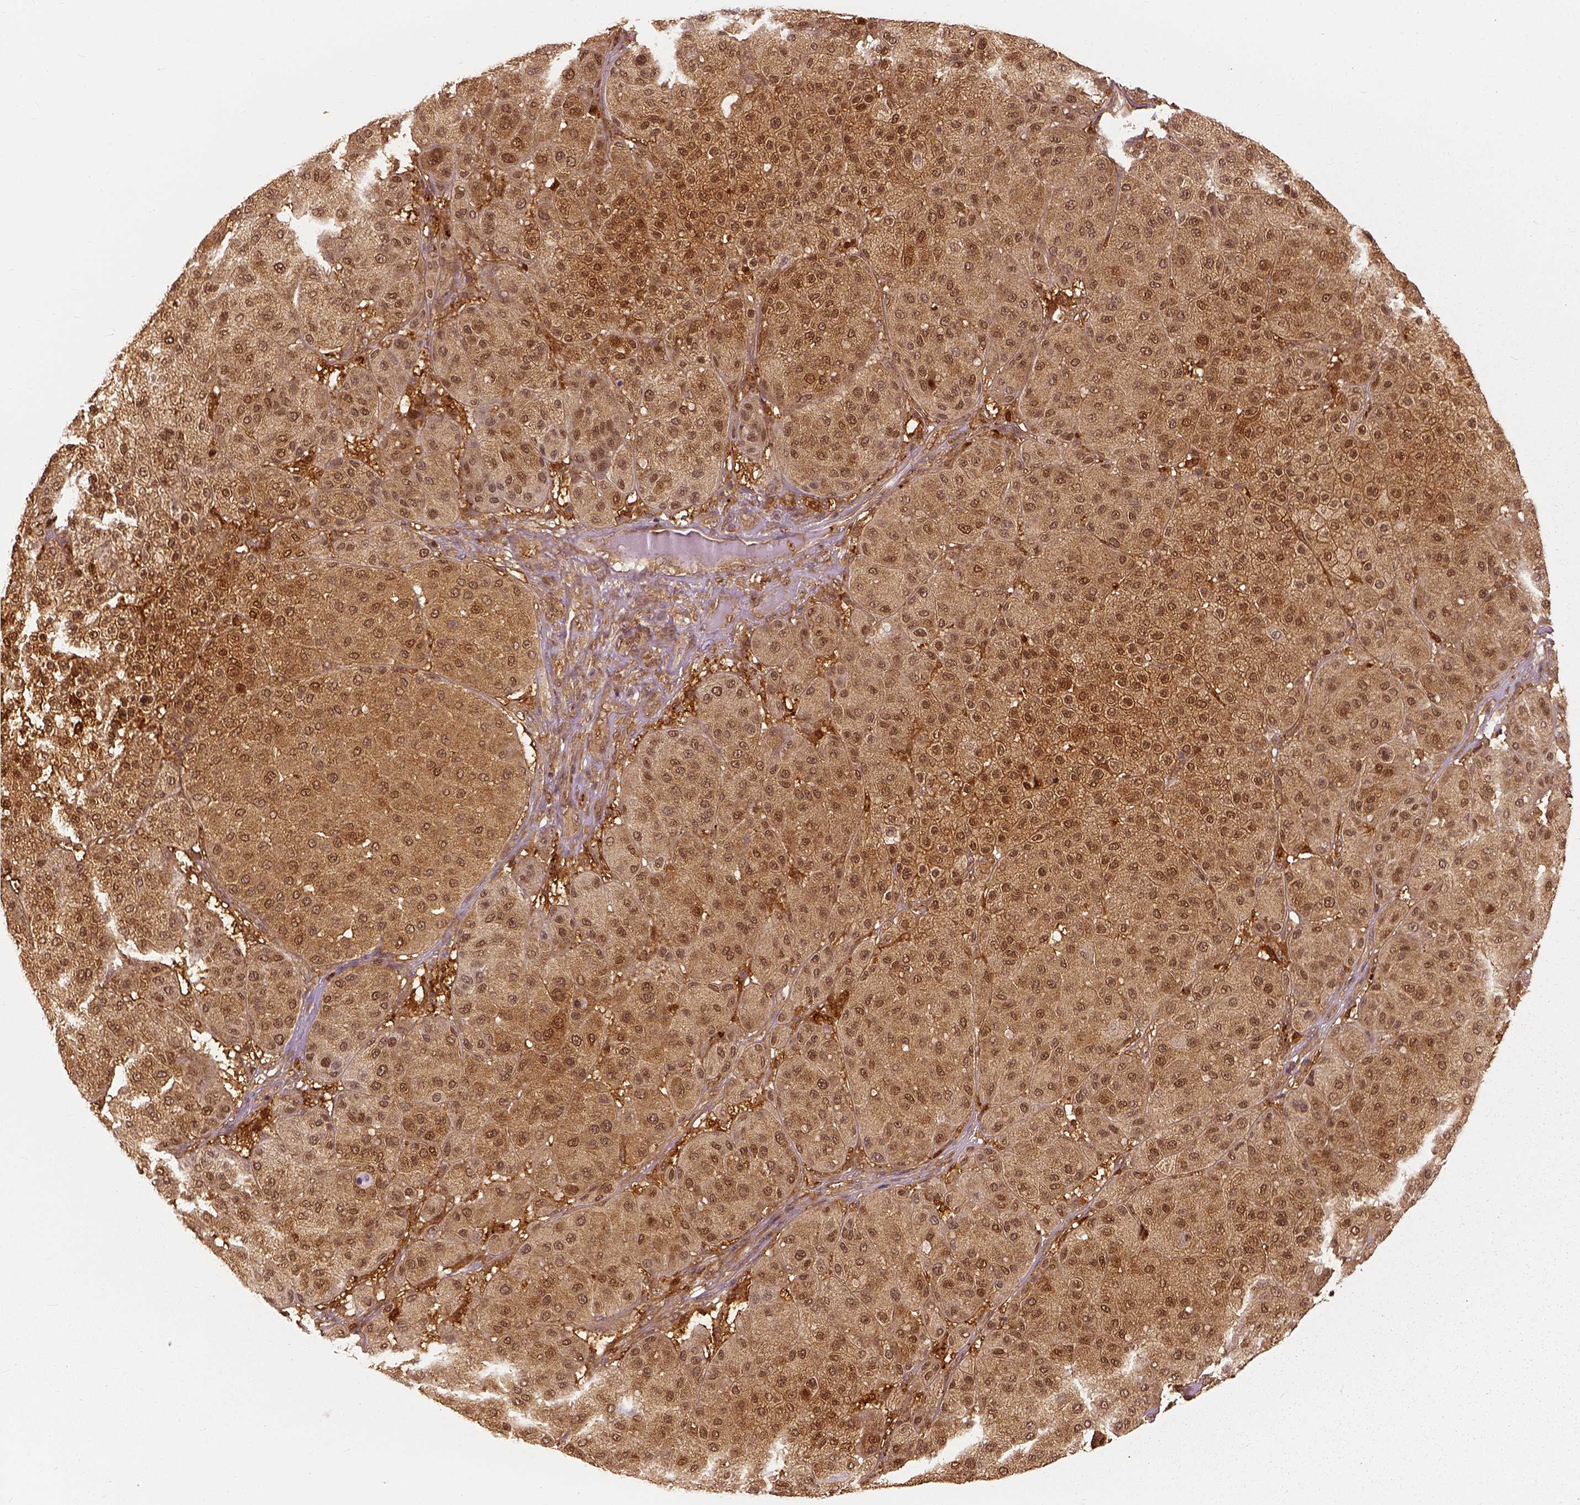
{"staining": {"intensity": "moderate", "quantity": ">75%", "location": "cytoplasmic/membranous,nuclear"}, "tissue": "melanoma", "cell_type": "Tumor cells", "image_type": "cancer", "snomed": [{"axis": "morphology", "description": "Malignant melanoma, Metastatic site"}, {"axis": "topography", "description": "Smooth muscle"}], "caption": "Immunohistochemistry of malignant melanoma (metastatic site) demonstrates medium levels of moderate cytoplasmic/membranous and nuclear positivity in about >75% of tumor cells. The protein is stained brown, and the nuclei are stained in blue (DAB (3,3'-diaminobenzidine) IHC with brightfield microscopy, high magnification).", "gene": "GPI", "patient": {"sex": "male", "age": 41}}